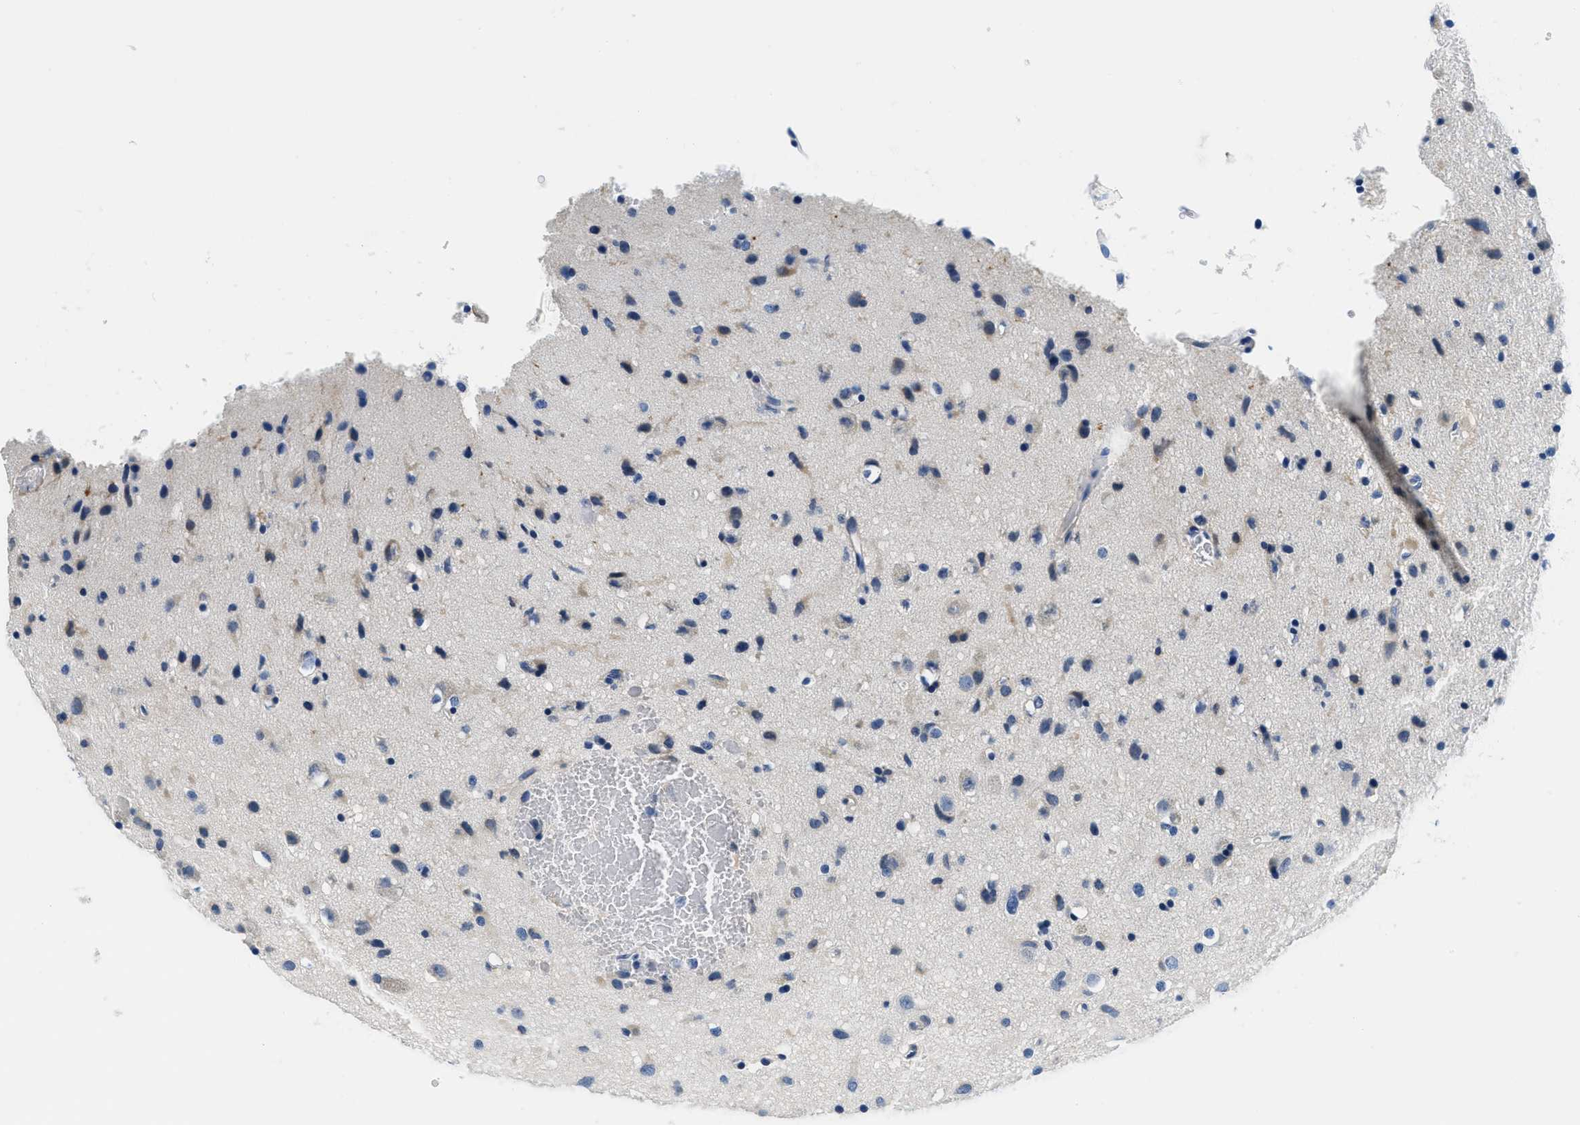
{"staining": {"intensity": "negative", "quantity": "none", "location": "none"}, "tissue": "glioma", "cell_type": "Tumor cells", "image_type": "cancer", "snomed": [{"axis": "morphology", "description": "Glioma, malignant, Low grade"}, {"axis": "topography", "description": "Brain"}], "caption": "Immunohistochemistry of low-grade glioma (malignant) demonstrates no expression in tumor cells. (IHC, brightfield microscopy, high magnification).", "gene": "GSTM3", "patient": {"sex": "male", "age": 77}}